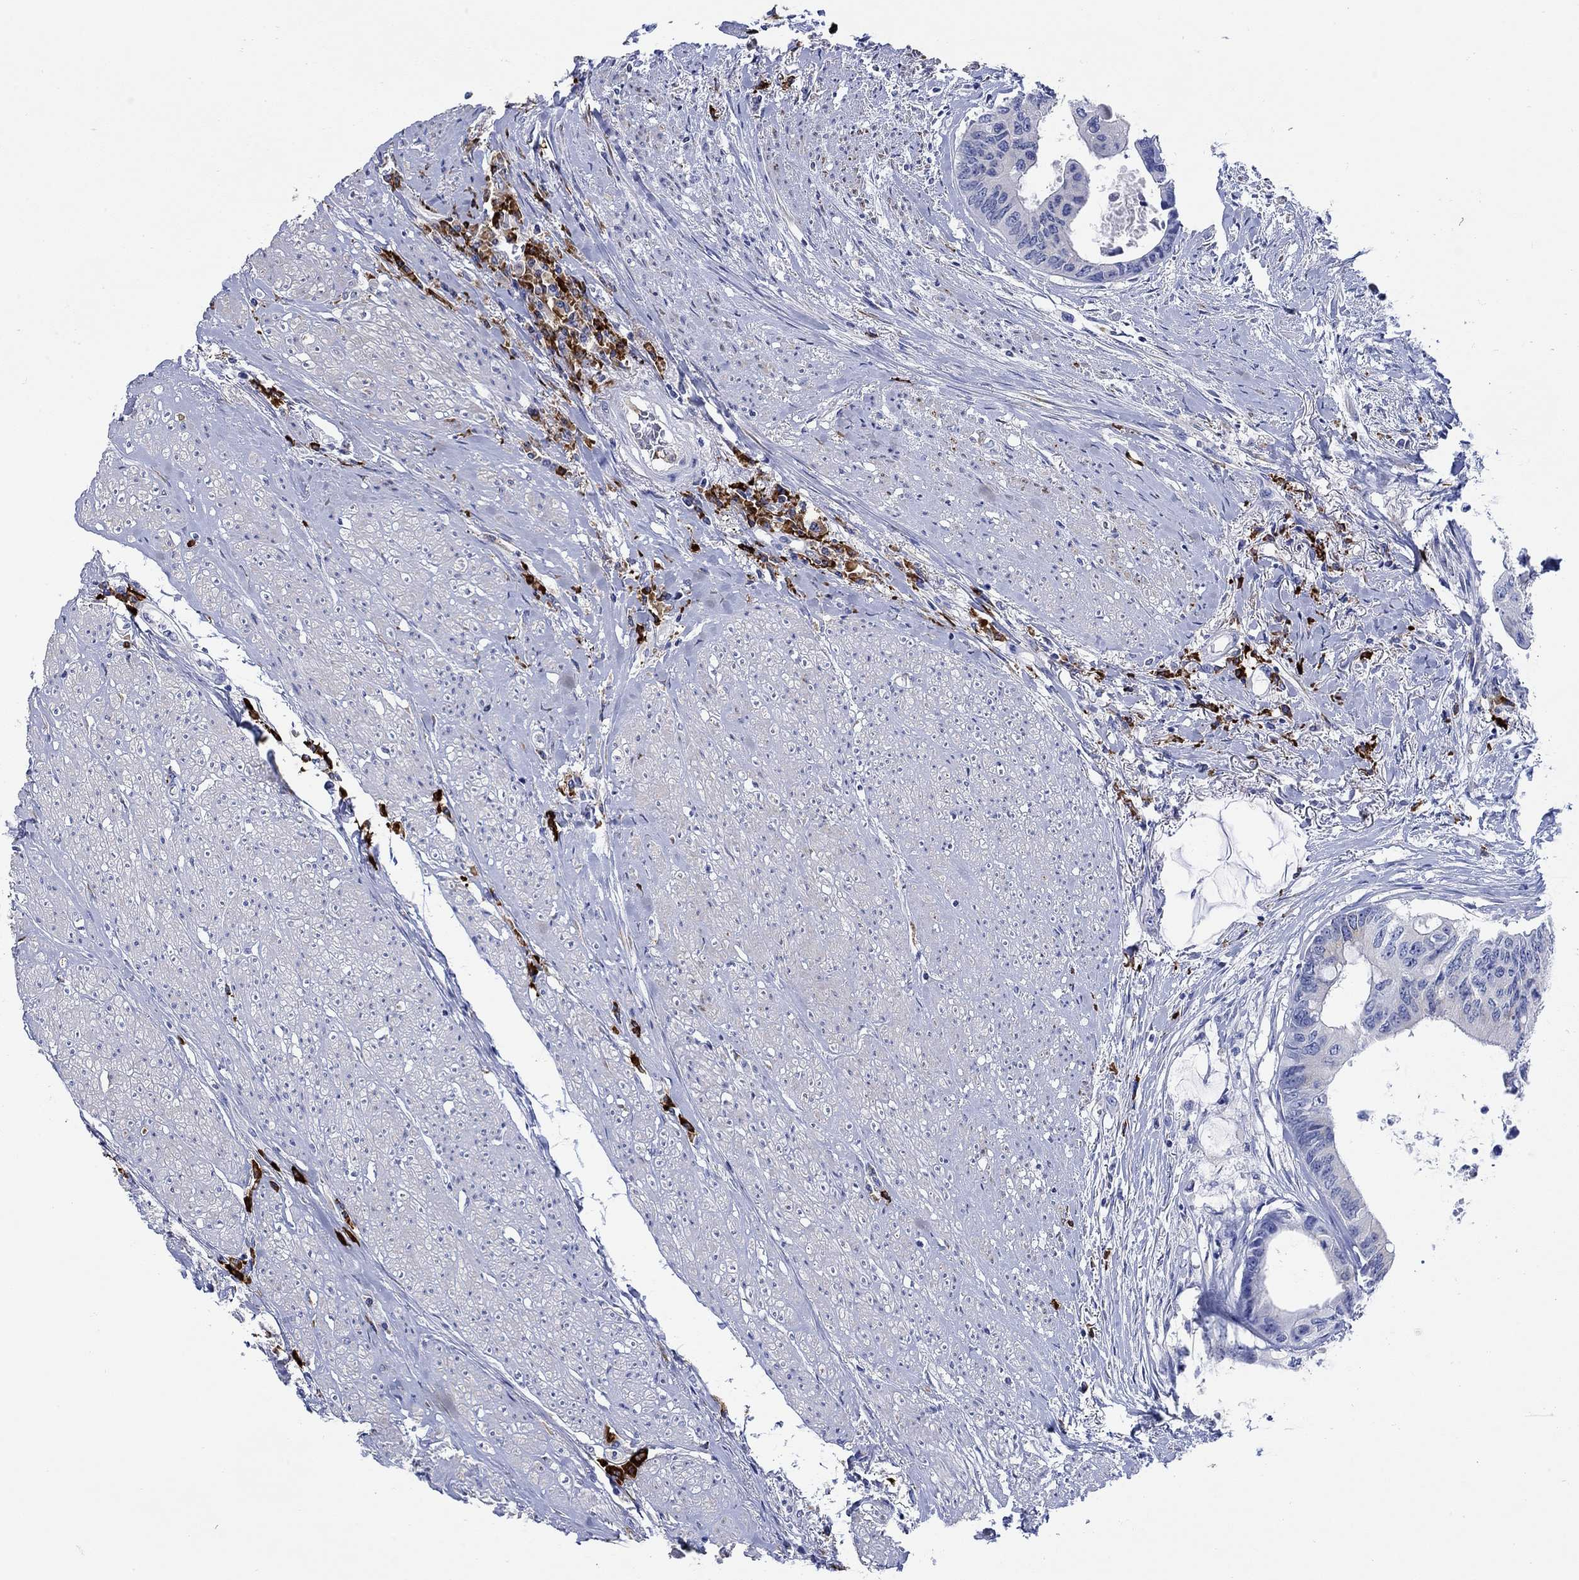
{"staining": {"intensity": "negative", "quantity": "none", "location": "none"}, "tissue": "colorectal cancer", "cell_type": "Tumor cells", "image_type": "cancer", "snomed": [{"axis": "morphology", "description": "Adenocarcinoma, NOS"}, {"axis": "topography", "description": "Rectum"}], "caption": "IHC histopathology image of neoplastic tissue: human adenocarcinoma (colorectal) stained with DAB (3,3'-diaminobenzidine) exhibits no significant protein positivity in tumor cells.", "gene": "P2RY6", "patient": {"sex": "male", "age": 59}}